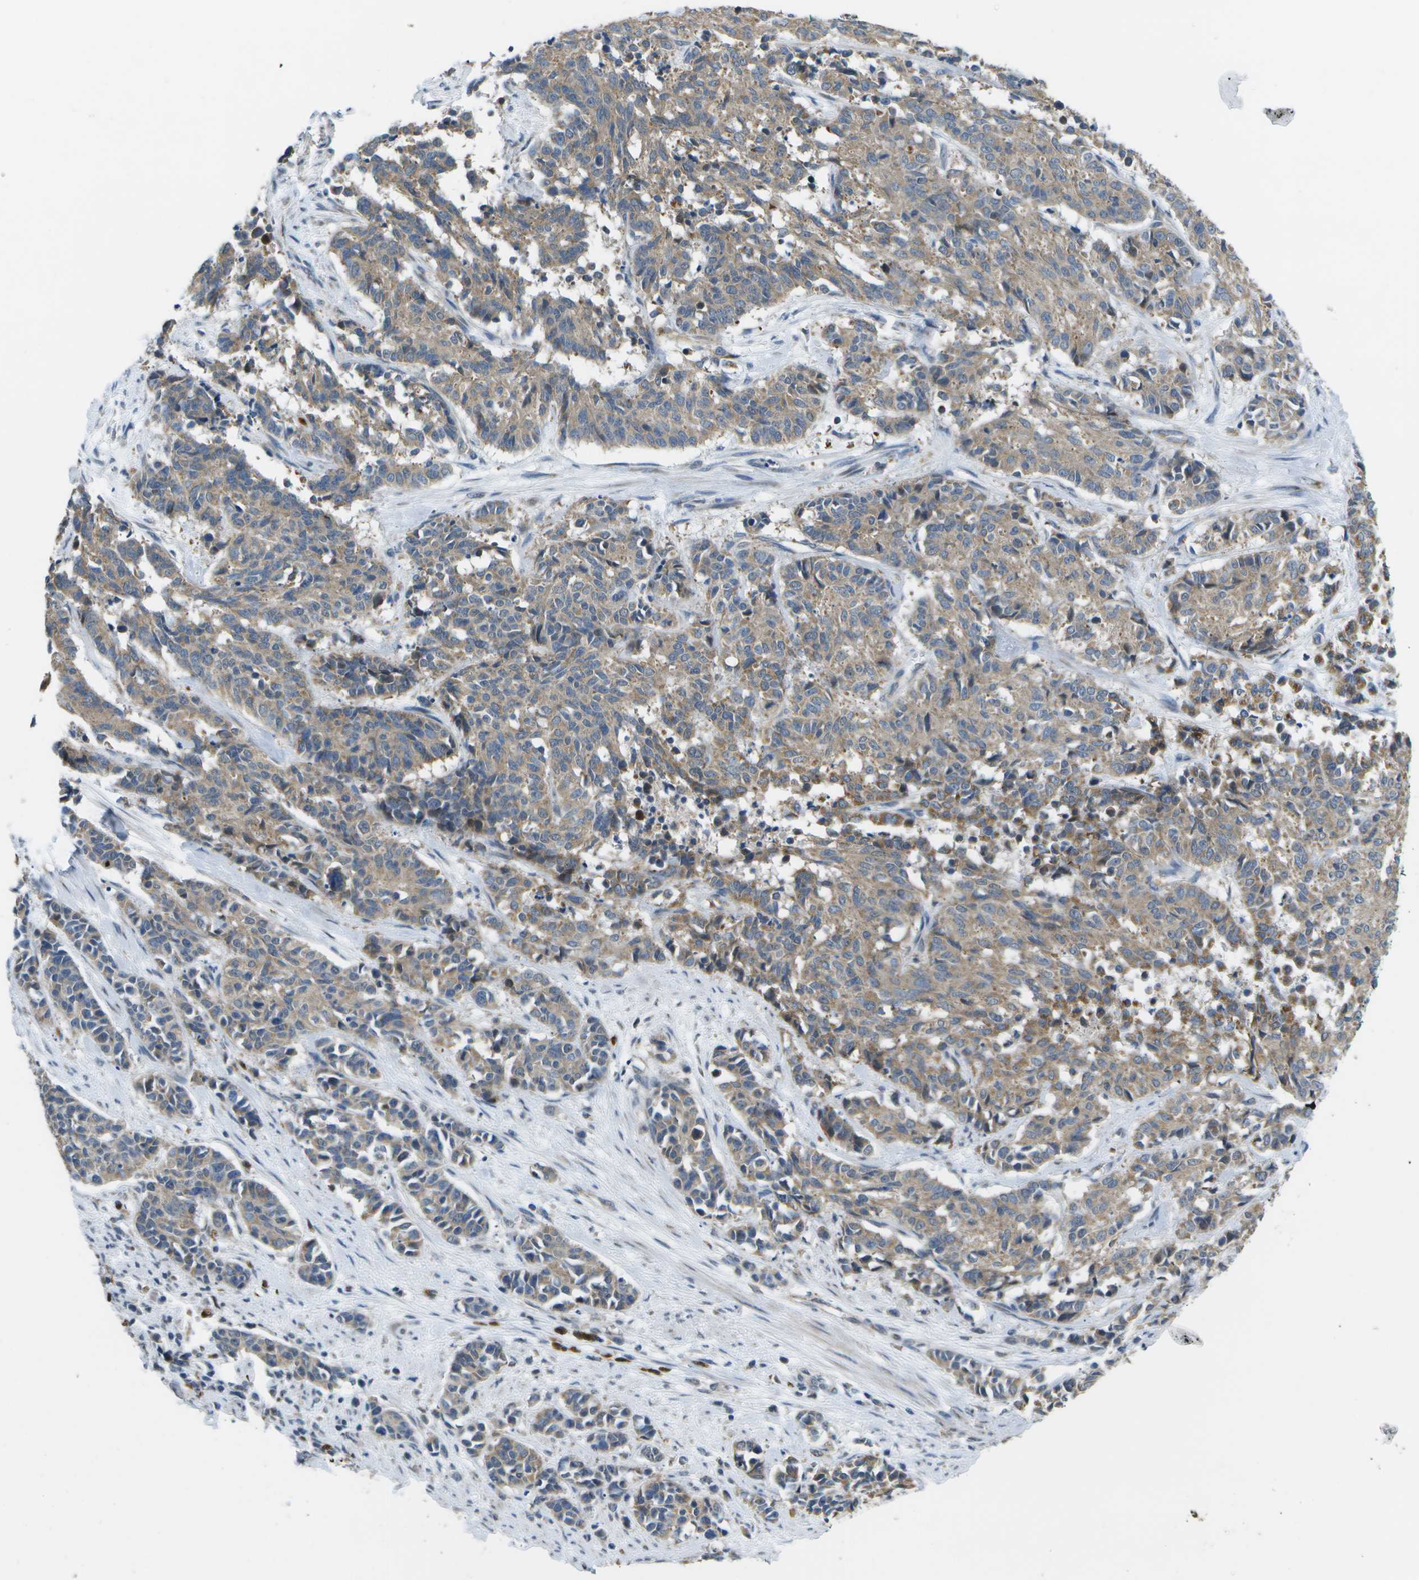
{"staining": {"intensity": "weak", "quantity": ">75%", "location": "cytoplasmic/membranous"}, "tissue": "cervical cancer", "cell_type": "Tumor cells", "image_type": "cancer", "snomed": [{"axis": "morphology", "description": "Squamous cell carcinoma, NOS"}, {"axis": "topography", "description": "Cervix"}], "caption": "High-power microscopy captured an IHC photomicrograph of cervical cancer, revealing weak cytoplasmic/membranous staining in about >75% of tumor cells.", "gene": "GALNT15", "patient": {"sex": "female", "age": 35}}